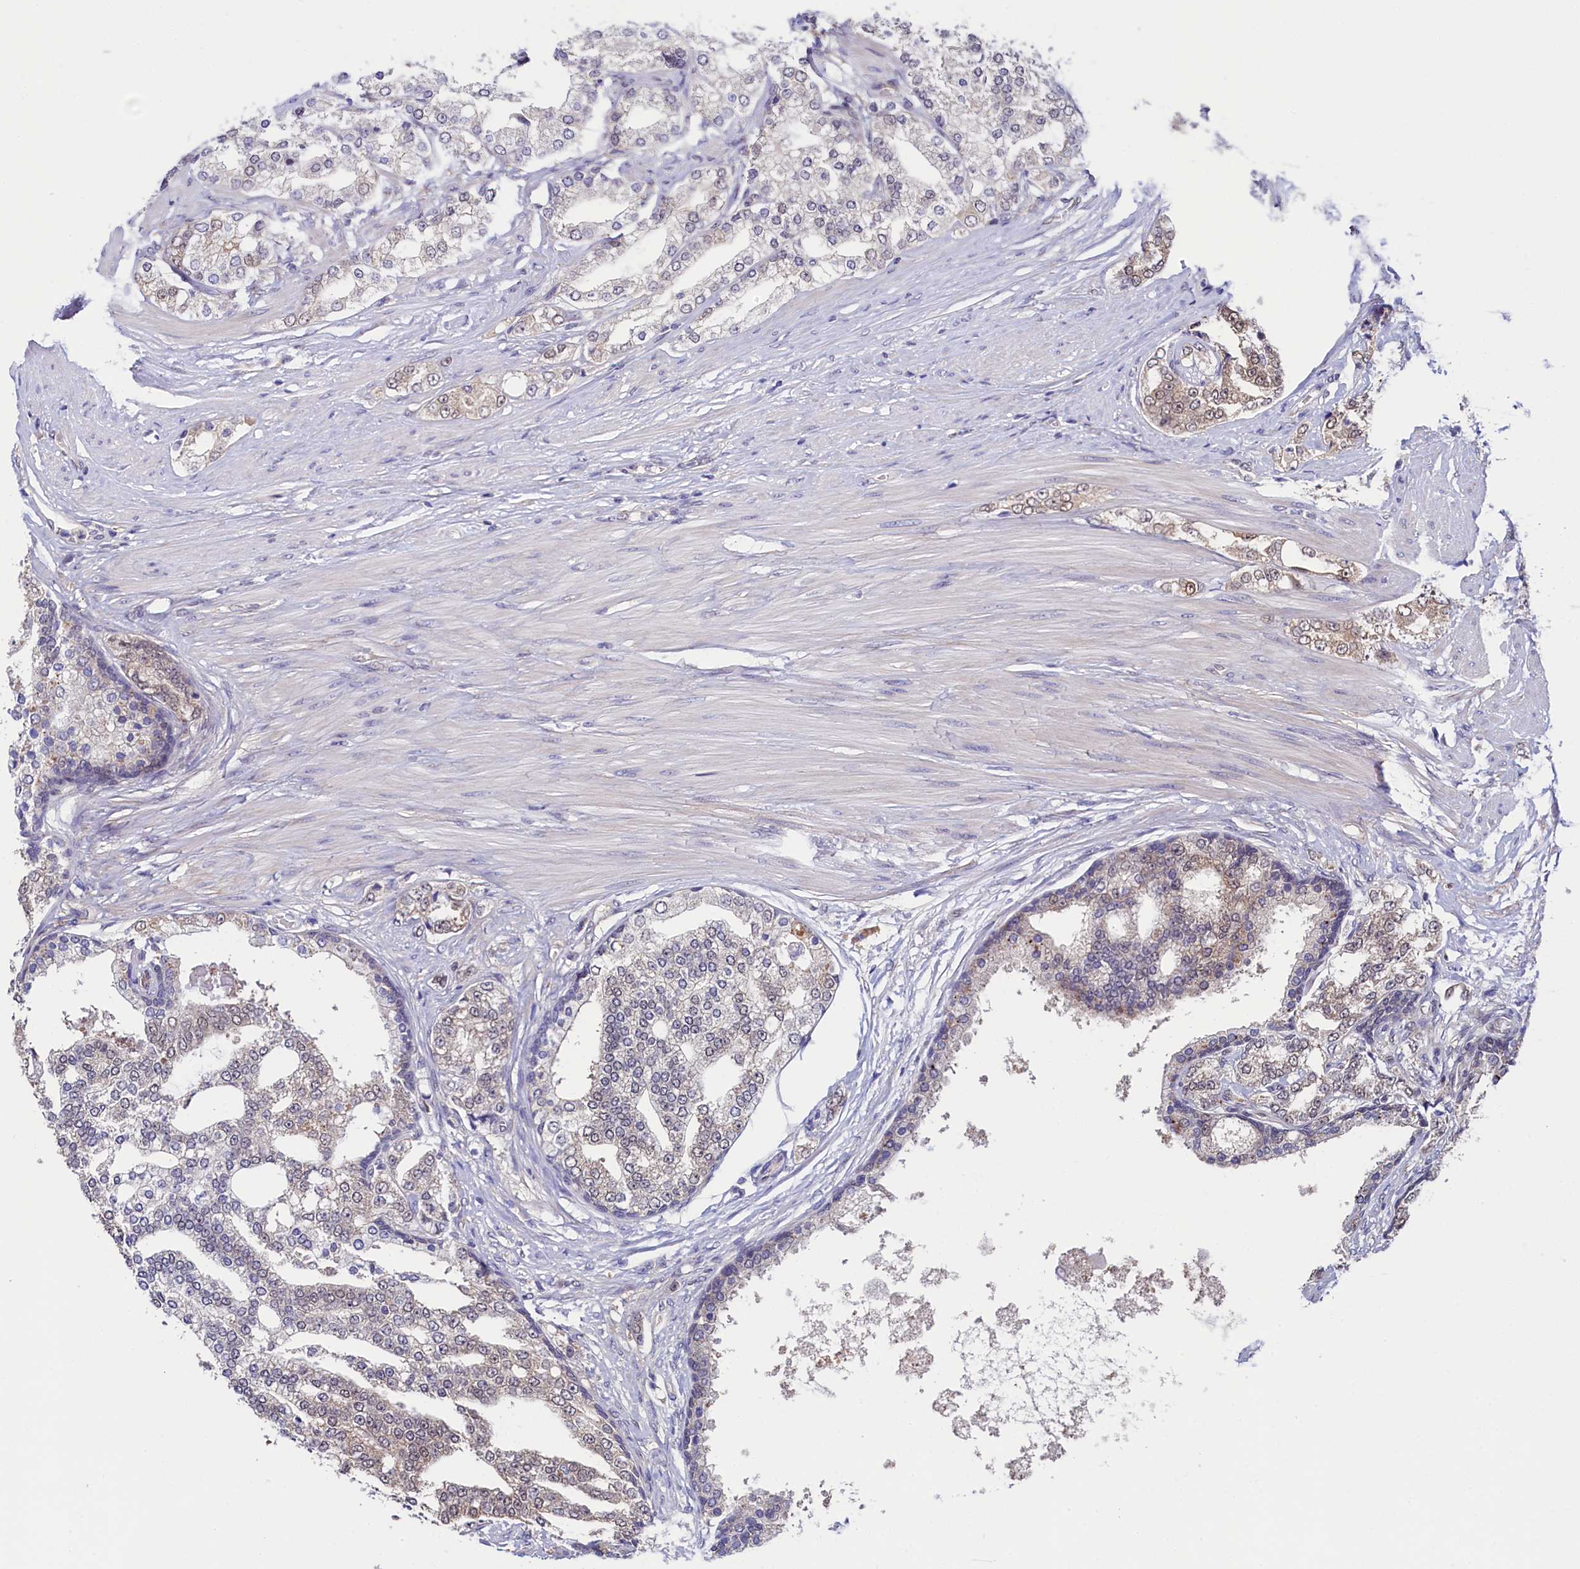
{"staining": {"intensity": "weak", "quantity": "25%-75%", "location": "cytoplasmic/membranous,nuclear"}, "tissue": "prostate cancer", "cell_type": "Tumor cells", "image_type": "cancer", "snomed": [{"axis": "morphology", "description": "Adenocarcinoma, High grade"}, {"axis": "topography", "description": "Prostate"}], "caption": "A high-resolution micrograph shows IHC staining of high-grade adenocarcinoma (prostate), which exhibits weak cytoplasmic/membranous and nuclear expression in about 25%-75% of tumor cells.", "gene": "FLYWCH2", "patient": {"sex": "male", "age": 64}}